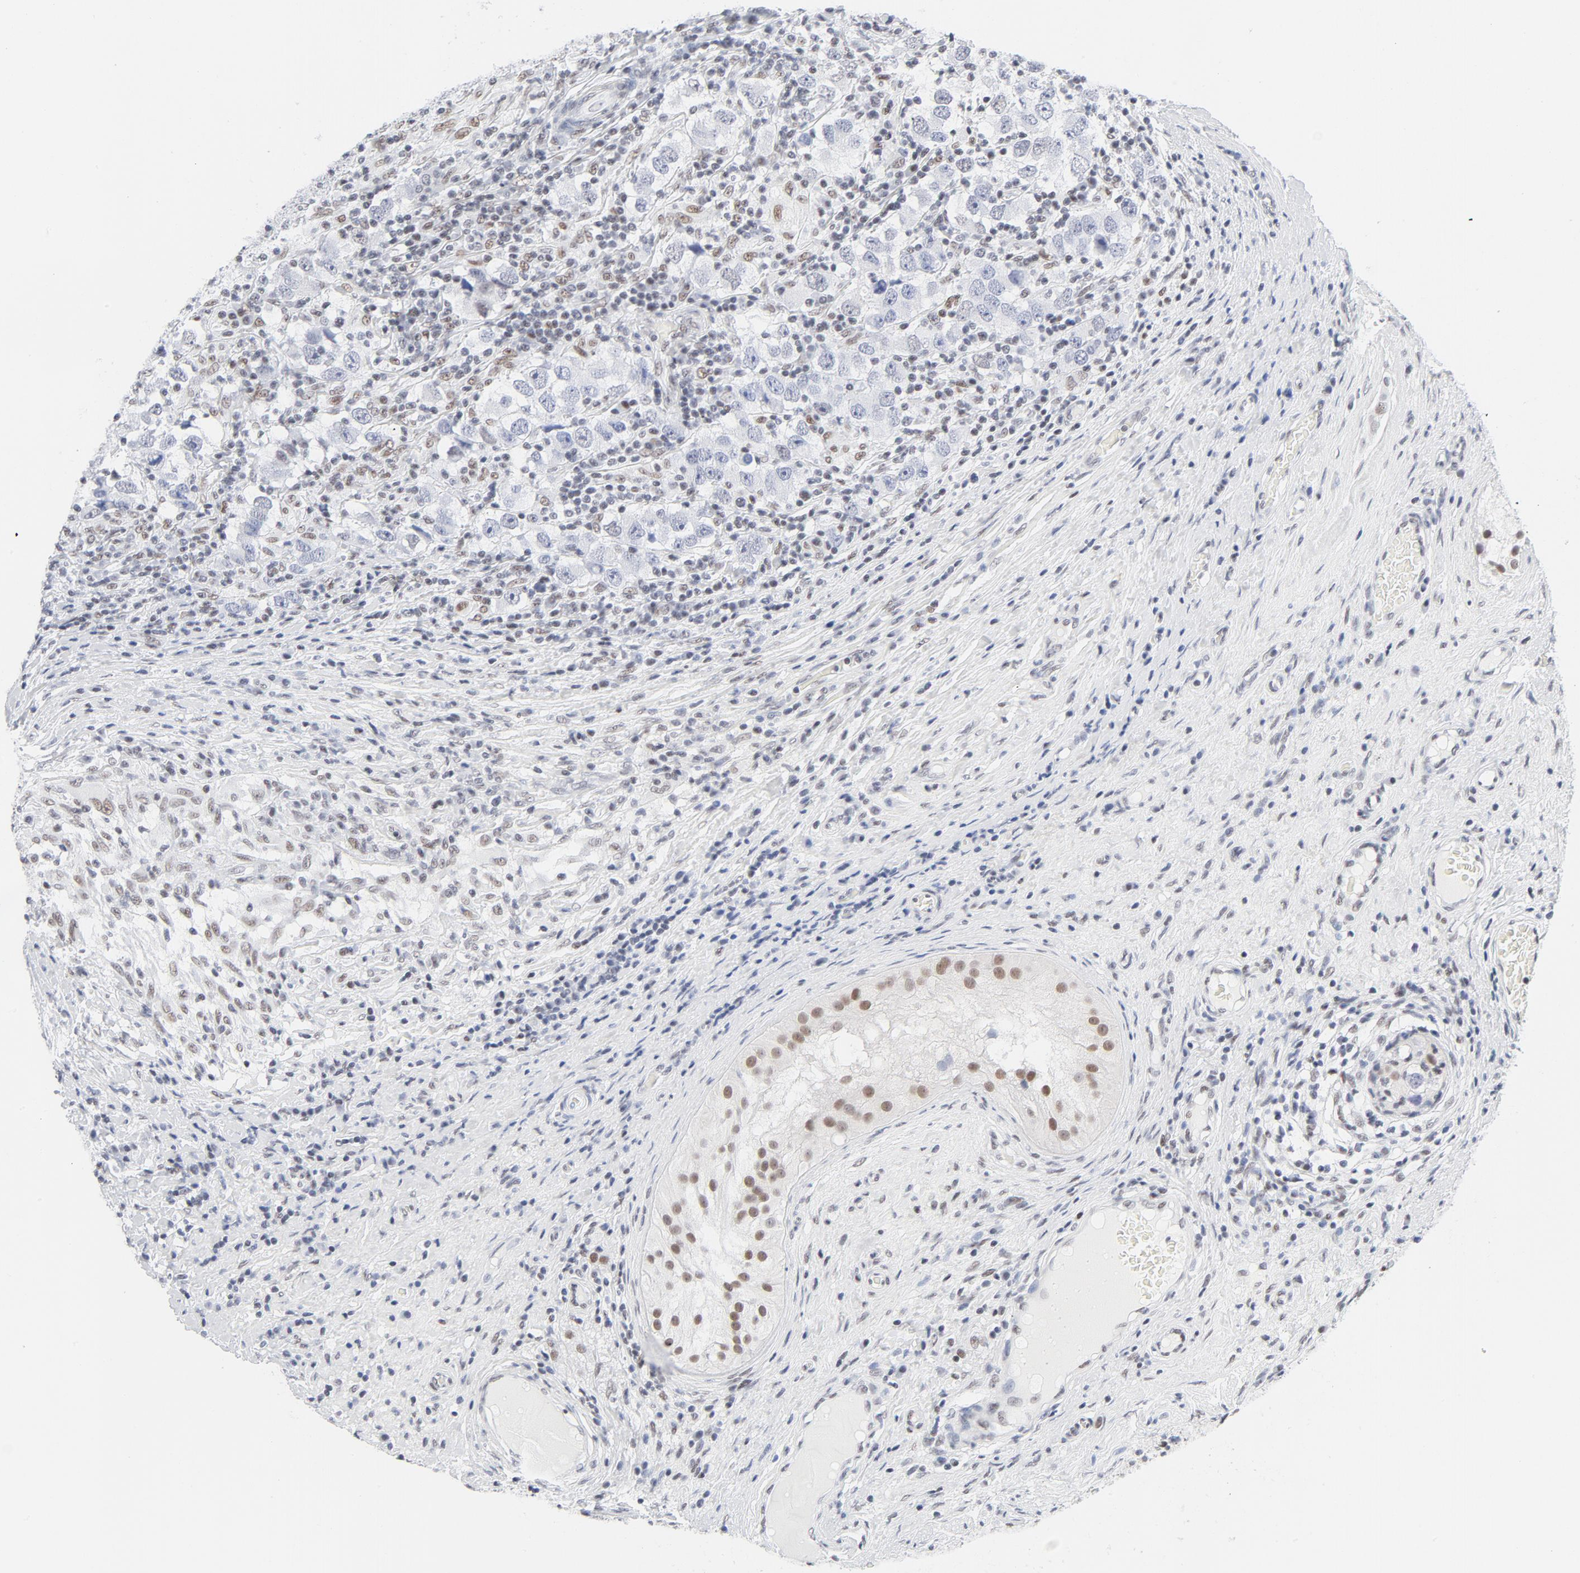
{"staining": {"intensity": "weak", "quantity": "<25%", "location": "nuclear"}, "tissue": "testis cancer", "cell_type": "Tumor cells", "image_type": "cancer", "snomed": [{"axis": "morphology", "description": "Carcinoma, Embryonal, NOS"}, {"axis": "topography", "description": "Testis"}], "caption": "Testis cancer stained for a protein using IHC displays no expression tumor cells.", "gene": "ATF2", "patient": {"sex": "male", "age": 21}}